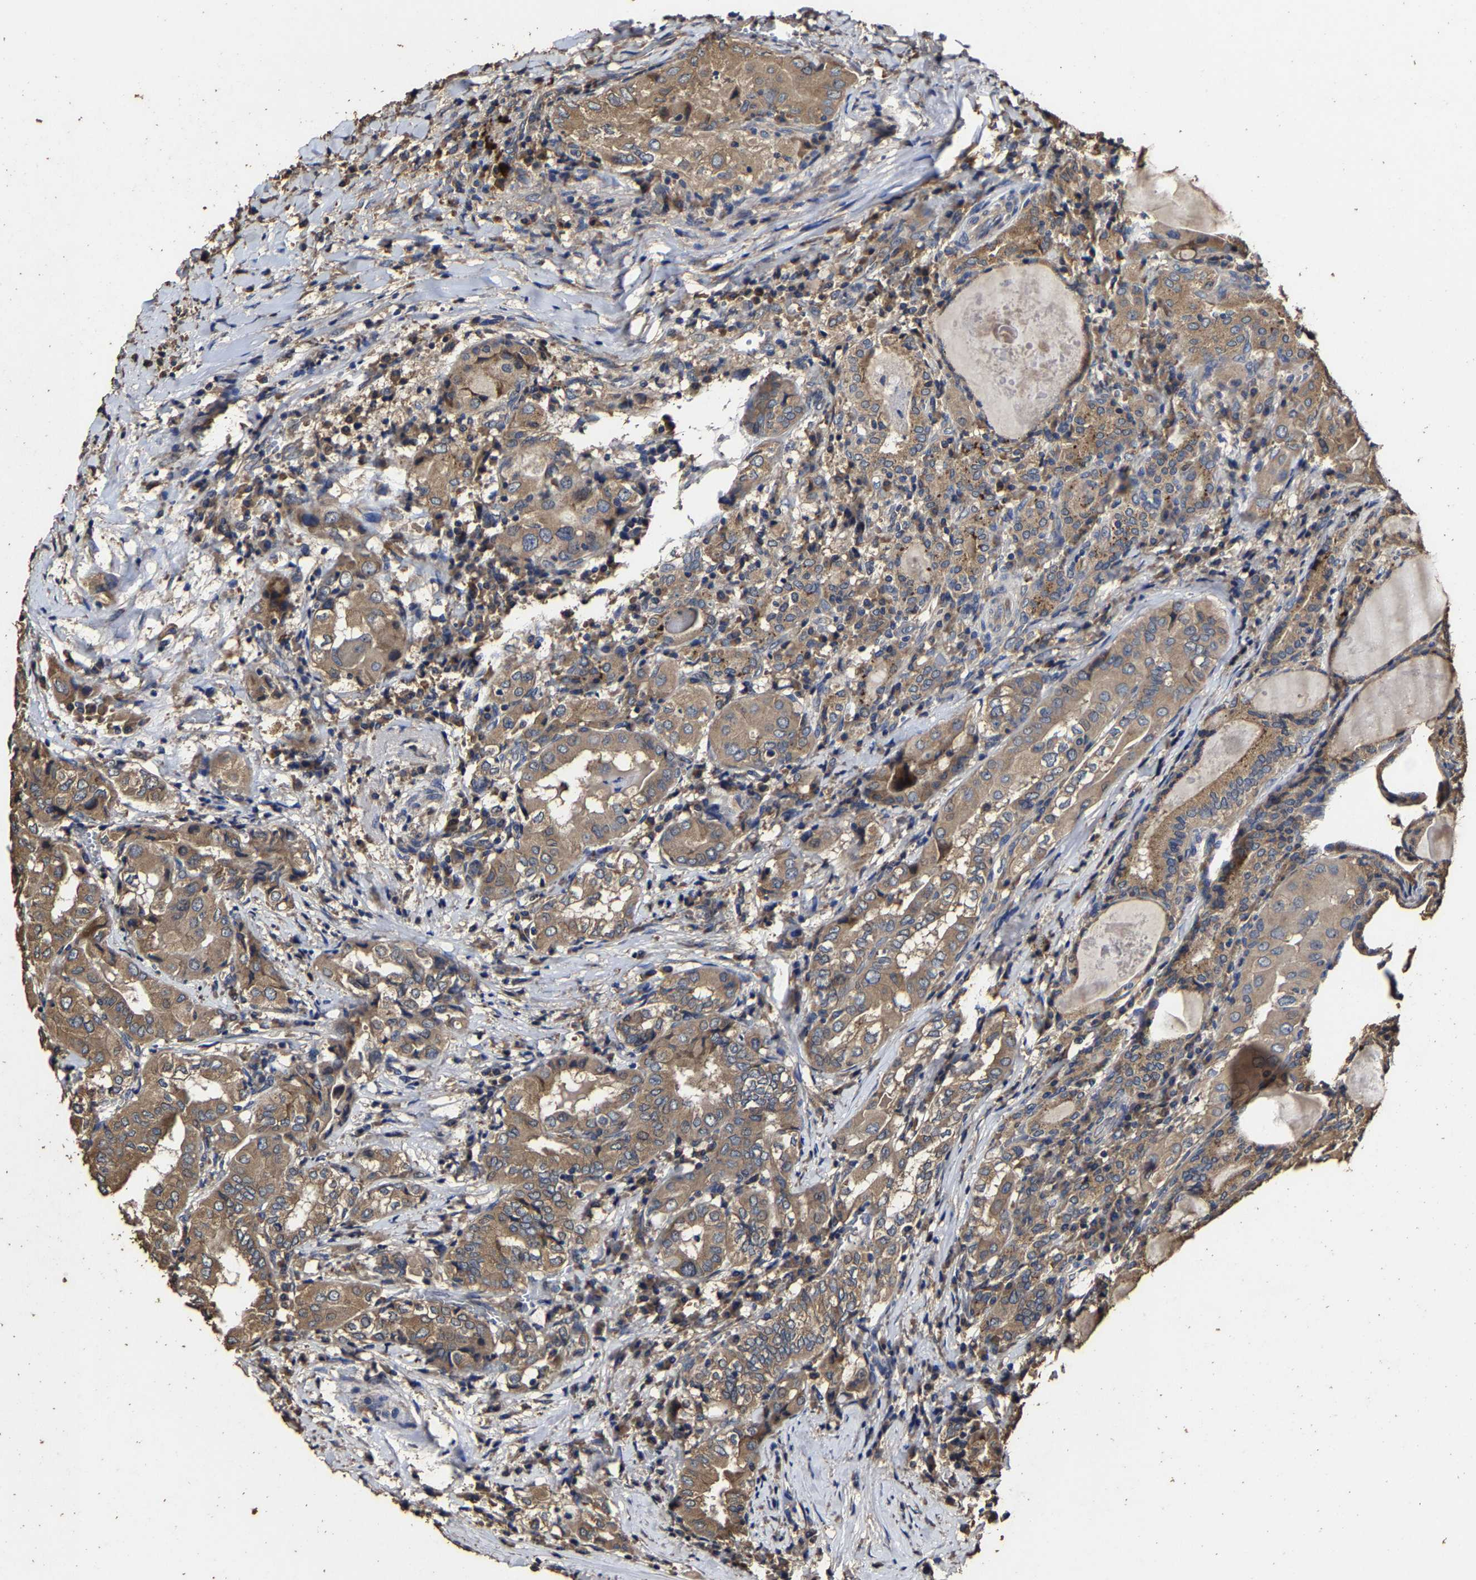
{"staining": {"intensity": "moderate", "quantity": ">75%", "location": "cytoplasmic/membranous"}, "tissue": "thyroid cancer", "cell_type": "Tumor cells", "image_type": "cancer", "snomed": [{"axis": "morphology", "description": "Papillary adenocarcinoma, NOS"}, {"axis": "topography", "description": "Thyroid gland"}], "caption": "Thyroid papillary adenocarcinoma was stained to show a protein in brown. There is medium levels of moderate cytoplasmic/membranous staining in about >75% of tumor cells.", "gene": "PPM1K", "patient": {"sex": "female", "age": 42}}